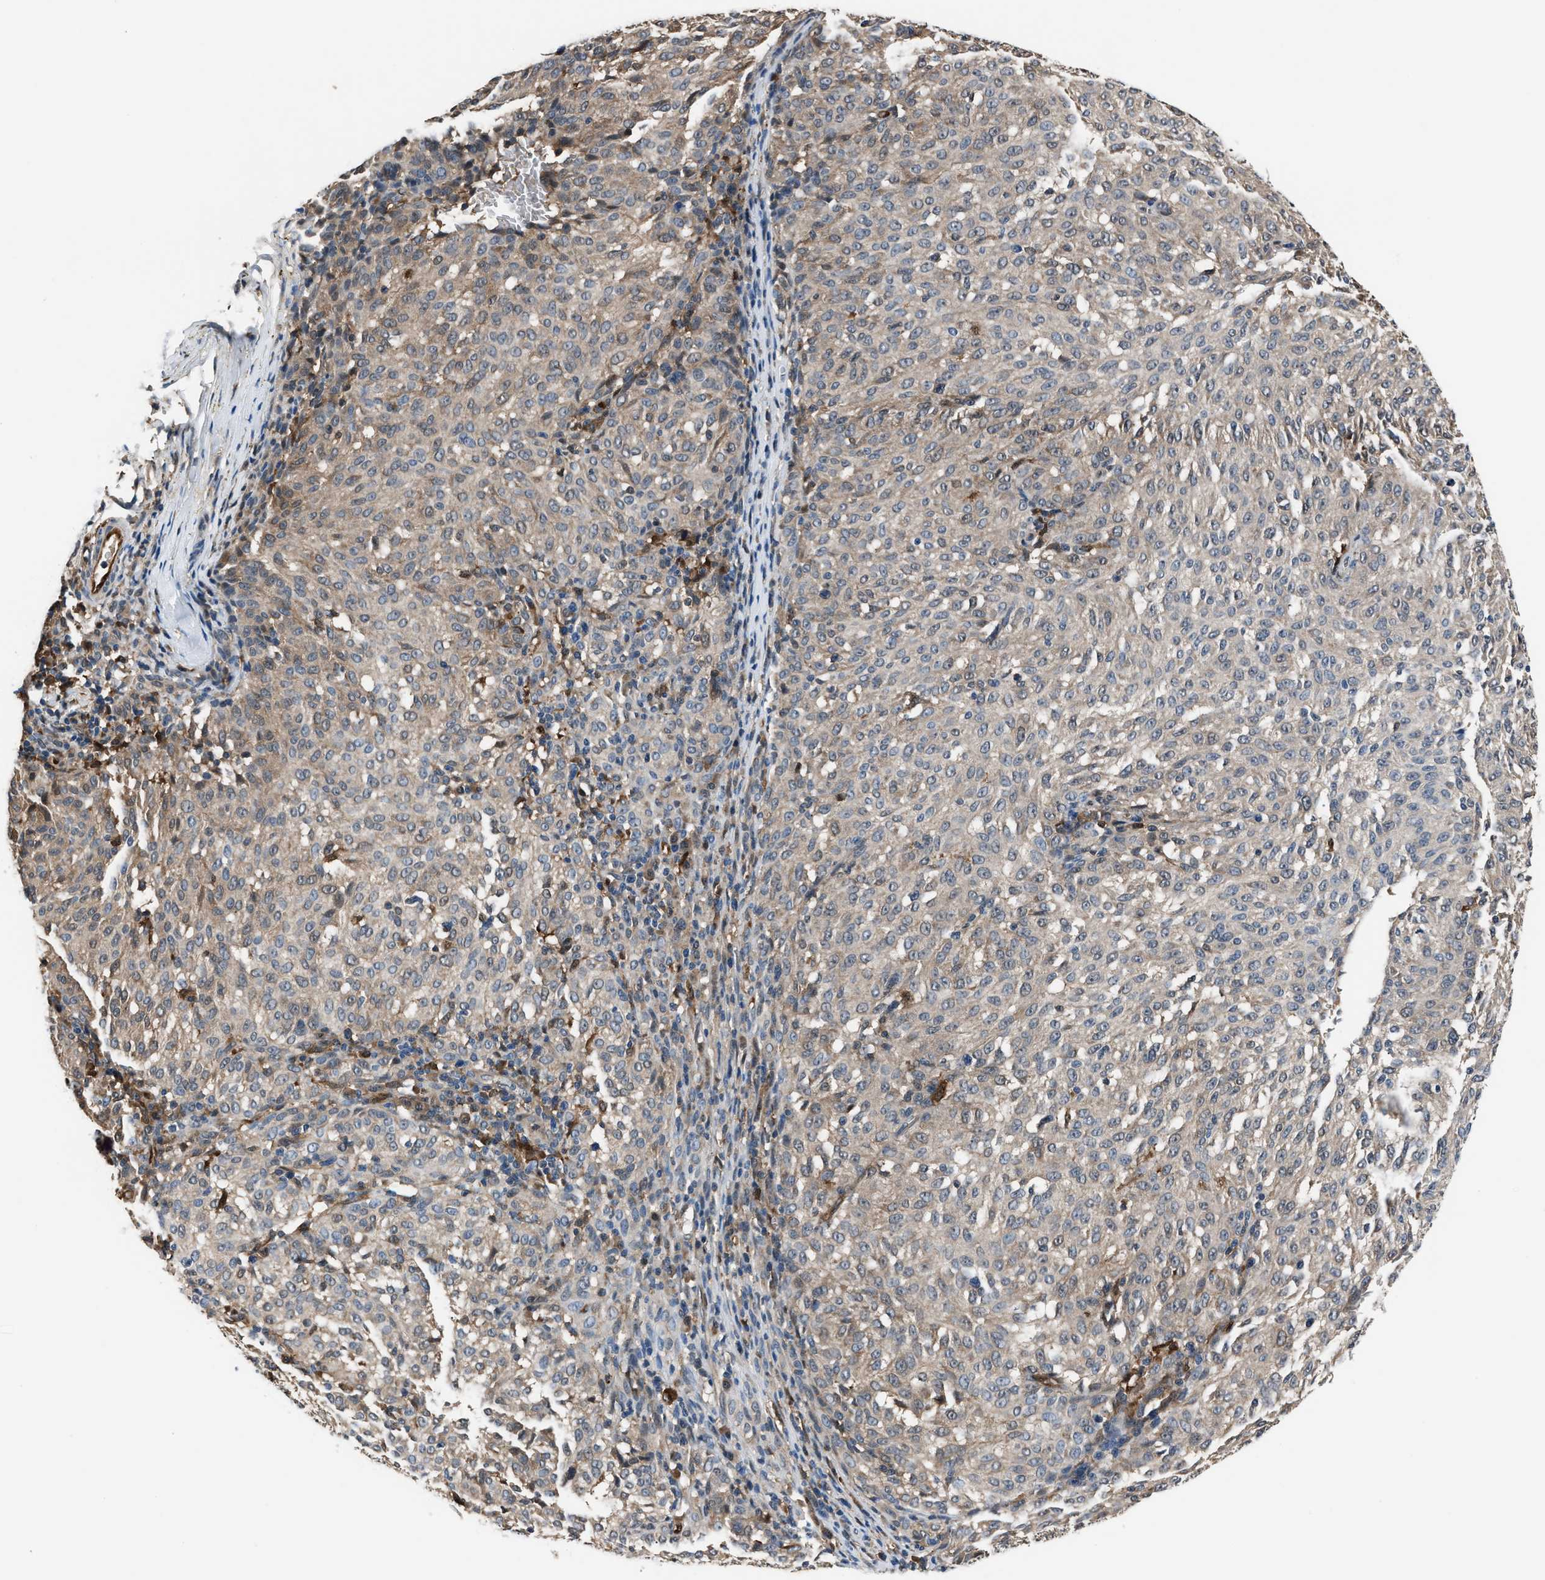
{"staining": {"intensity": "moderate", "quantity": "<25%", "location": "cytoplasmic/membranous"}, "tissue": "melanoma", "cell_type": "Tumor cells", "image_type": "cancer", "snomed": [{"axis": "morphology", "description": "Malignant melanoma, NOS"}, {"axis": "topography", "description": "Skin"}], "caption": "The micrograph demonstrates staining of melanoma, revealing moderate cytoplasmic/membranous protein expression (brown color) within tumor cells.", "gene": "PPA1", "patient": {"sex": "female", "age": 72}}